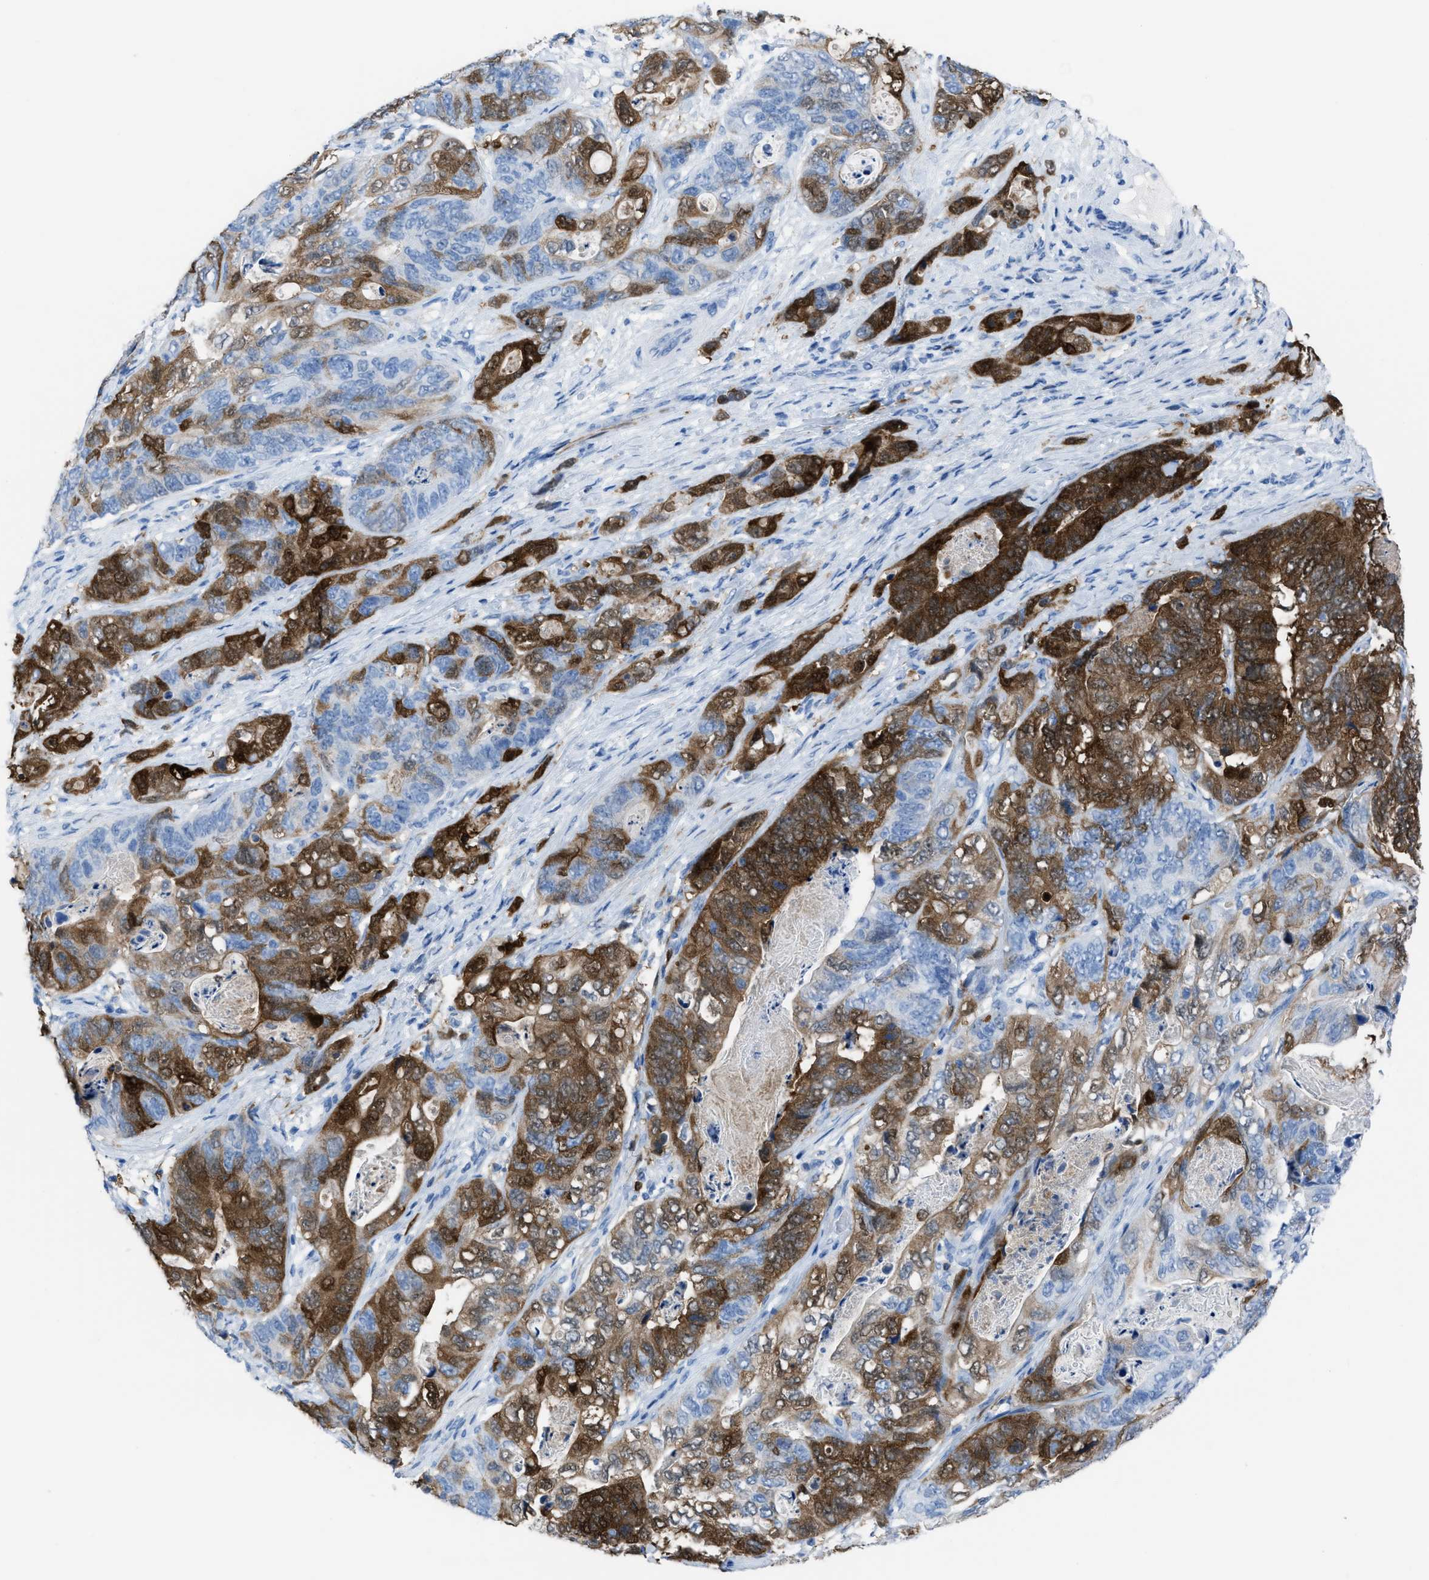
{"staining": {"intensity": "strong", "quantity": "25%-75%", "location": "cytoplasmic/membranous"}, "tissue": "stomach cancer", "cell_type": "Tumor cells", "image_type": "cancer", "snomed": [{"axis": "morphology", "description": "Adenocarcinoma, NOS"}, {"axis": "topography", "description": "Stomach"}], "caption": "Immunohistochemistry photomicrograph of neoplastic tissue: human stomach cancer stained using immunohistochemistry reveals high levels of strong protein expression localized specifically in the cytoplasmic/membranous of tumor cells, appearing as a cytoplasmic/membranous brown color.", "gene": "CDKN2A", "patient": {"sex": "female", "age": 89}}